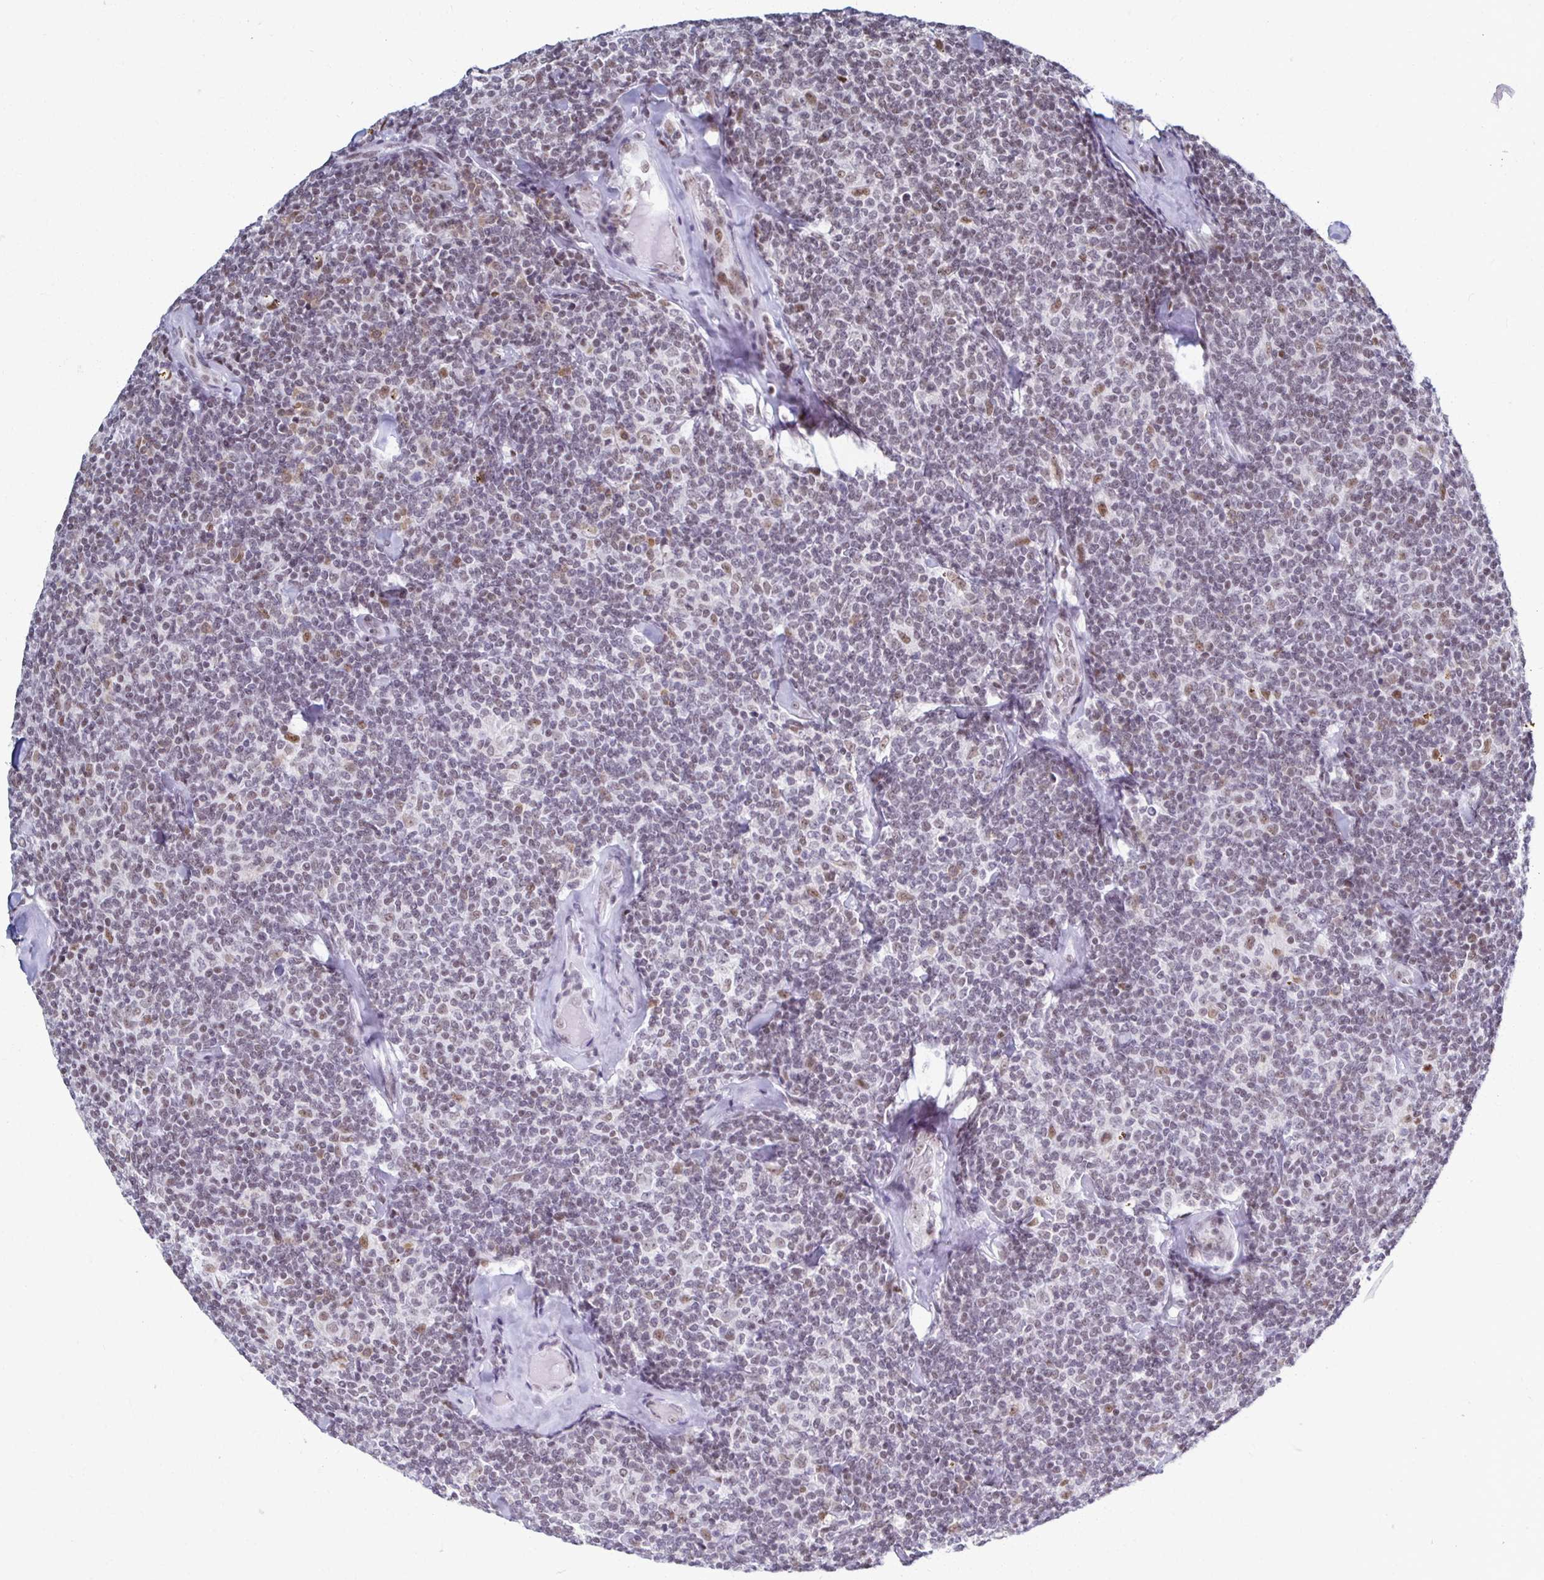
{"staining": {"intensity": "weak", "quantity": "25%-75%", "location": "nuclear"}, "tissue": "lymphoma", "cell_type": "Tumor cells", "image_type": "cancer", "snomed": [{"axis": "morphology", "description": "Malignant lymphoma, non-Hodgkin's type, Low grade"}, {"axis": "topography", "description": "Lymph node"}], "caption": "Brown immunohistochemical staining in lymphoma displays weak nuclear staining in about 25%-75% of tumor cells. (DAB (3,3'-diaminobenzidine) IHC, brown staining for protein, blue staining for nuclei).", "gene": "IRF7", "patient": {"sex": "female", "age": 56}}